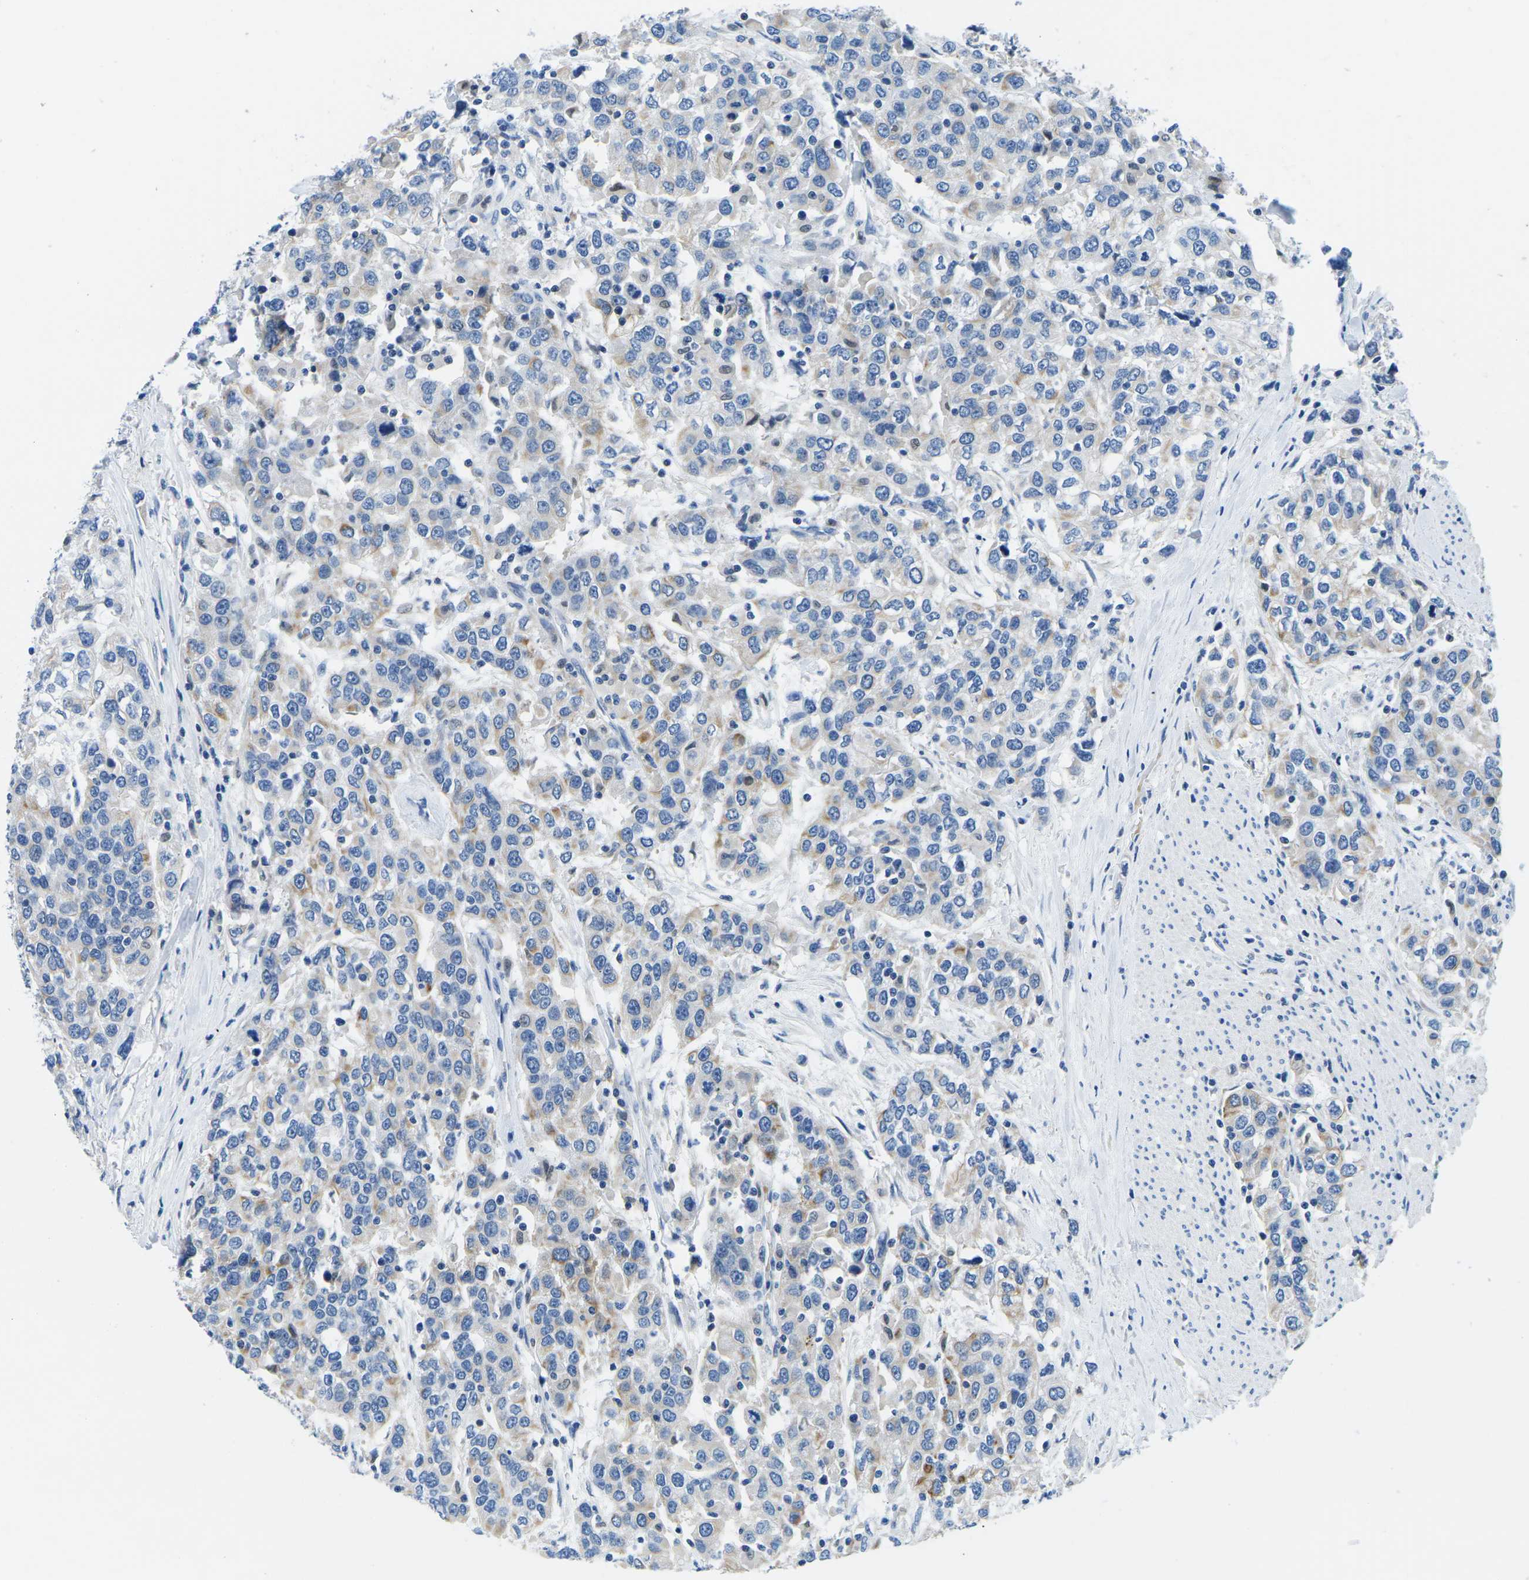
{"staining": {"intensity": "weak", "quantity": "25%-75%", "location": "cytoplasmic/membranous"}, "tissue": "urothelial cancer", "cell_type": "Tumor cells", "image_type": "cancer", "snomed": [{"axis": "morphology", "description": "Urothelial carcinoma, High grade"}, {"axis": "topography", "description": "Urinary bladder"}], "caption": "Brown immunohistochemical staining in urothelial carcinoma (high-grade) exhibits weak cytoplasmic/membranous staining in approximately 25%-75% of tumor cells.", "gene": "TM6SF1", "patient": {"sex": "female", "age": 80}}